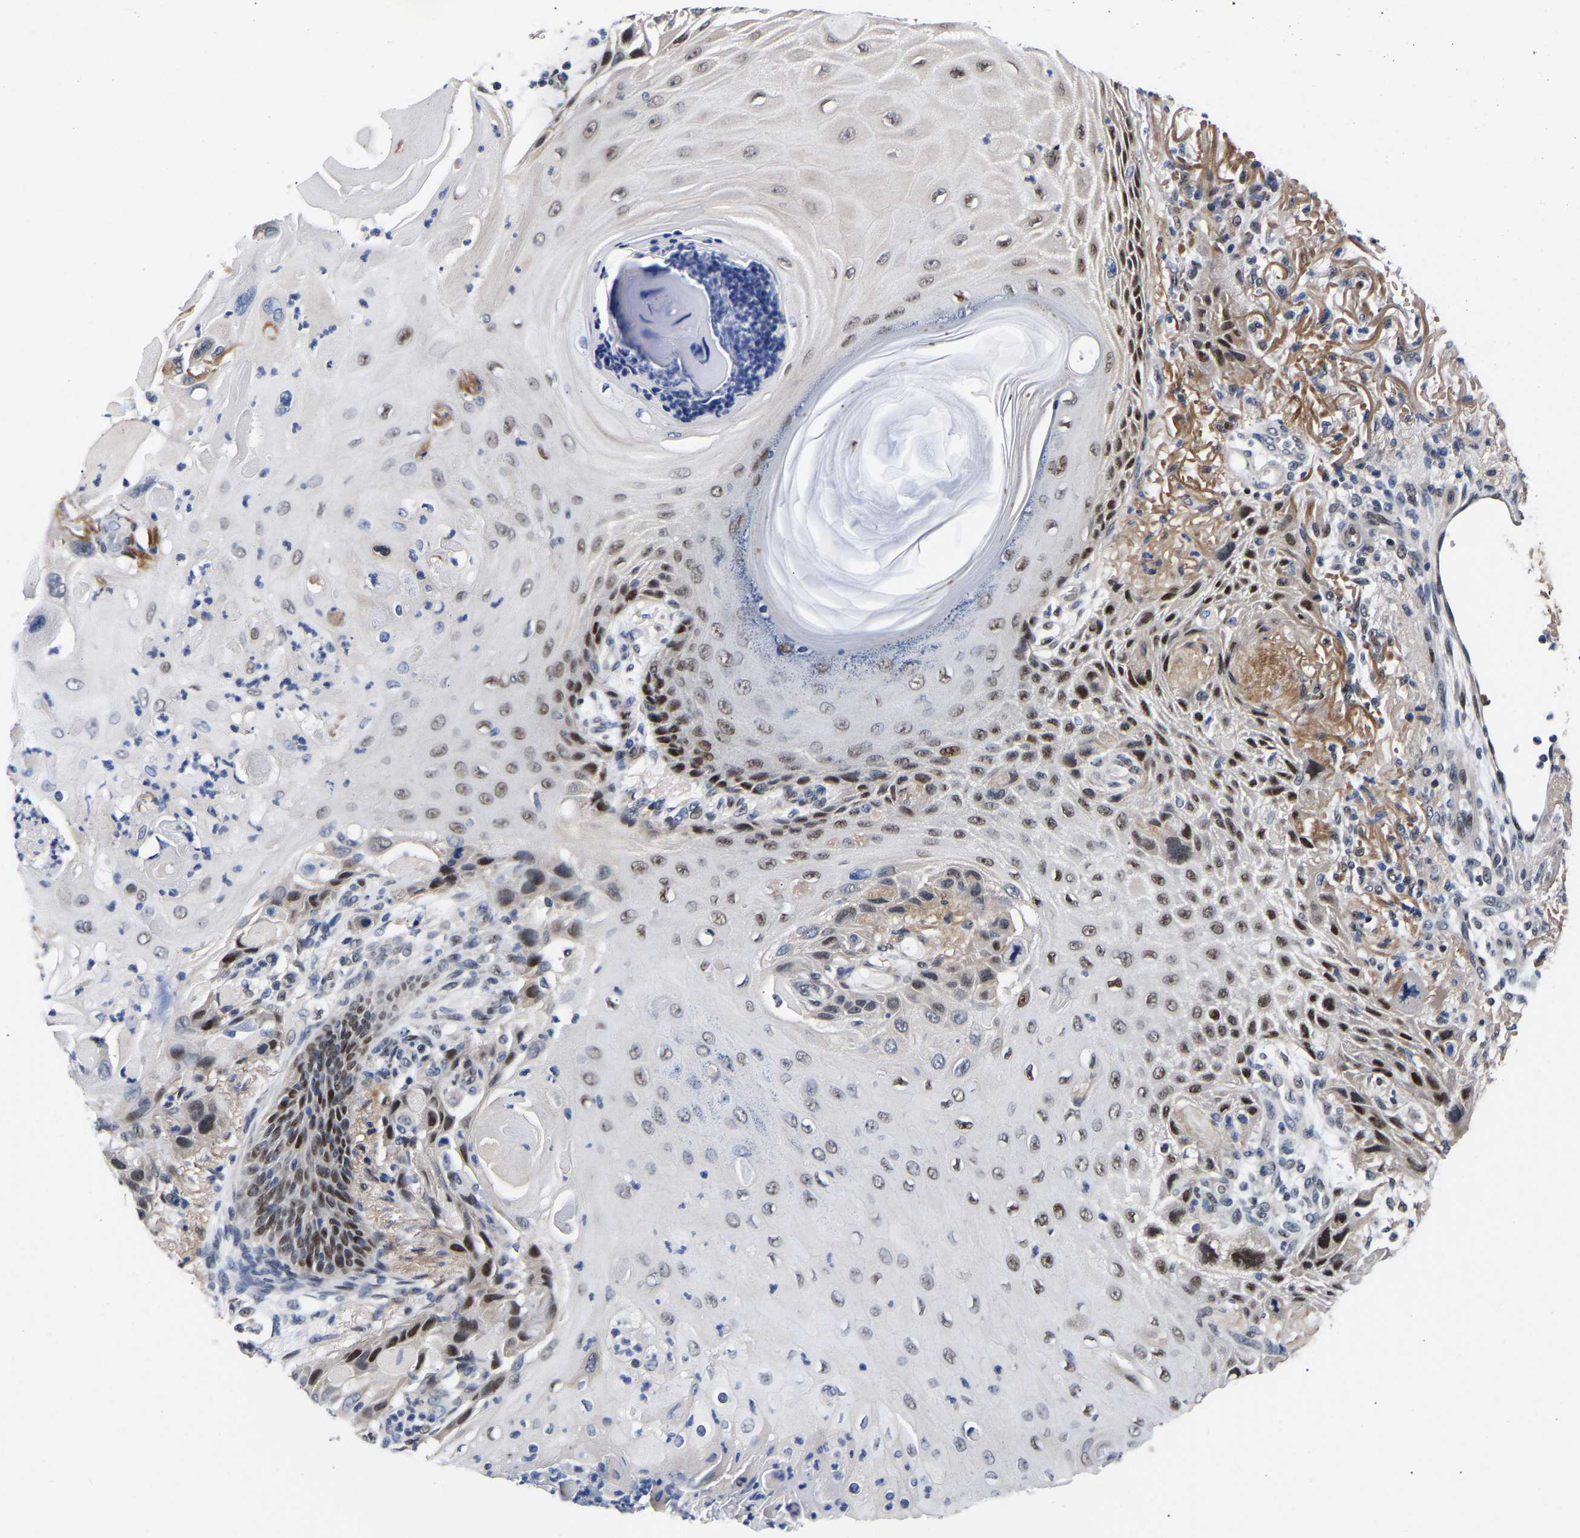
{"staining": {"intensity": "moderate", "quantity": "<25%", "location": "nuclear"}, "tissue": "skin cancer", "cell_type": "Tumor cells", "image_type": "cancer", "snomed": [{"axis": "morphology", "description": "Squamous cell carcinoma, NOS"}, {"axis": "topography", "description": "Skin"}], "caption": "Skin cancer stained for a protein (brown) displays moderate nuclear positive positivity in approximately <25% of tumor cells.", "gene": "PTRHD1", "patient": {"sex": "female", "age": 77}}